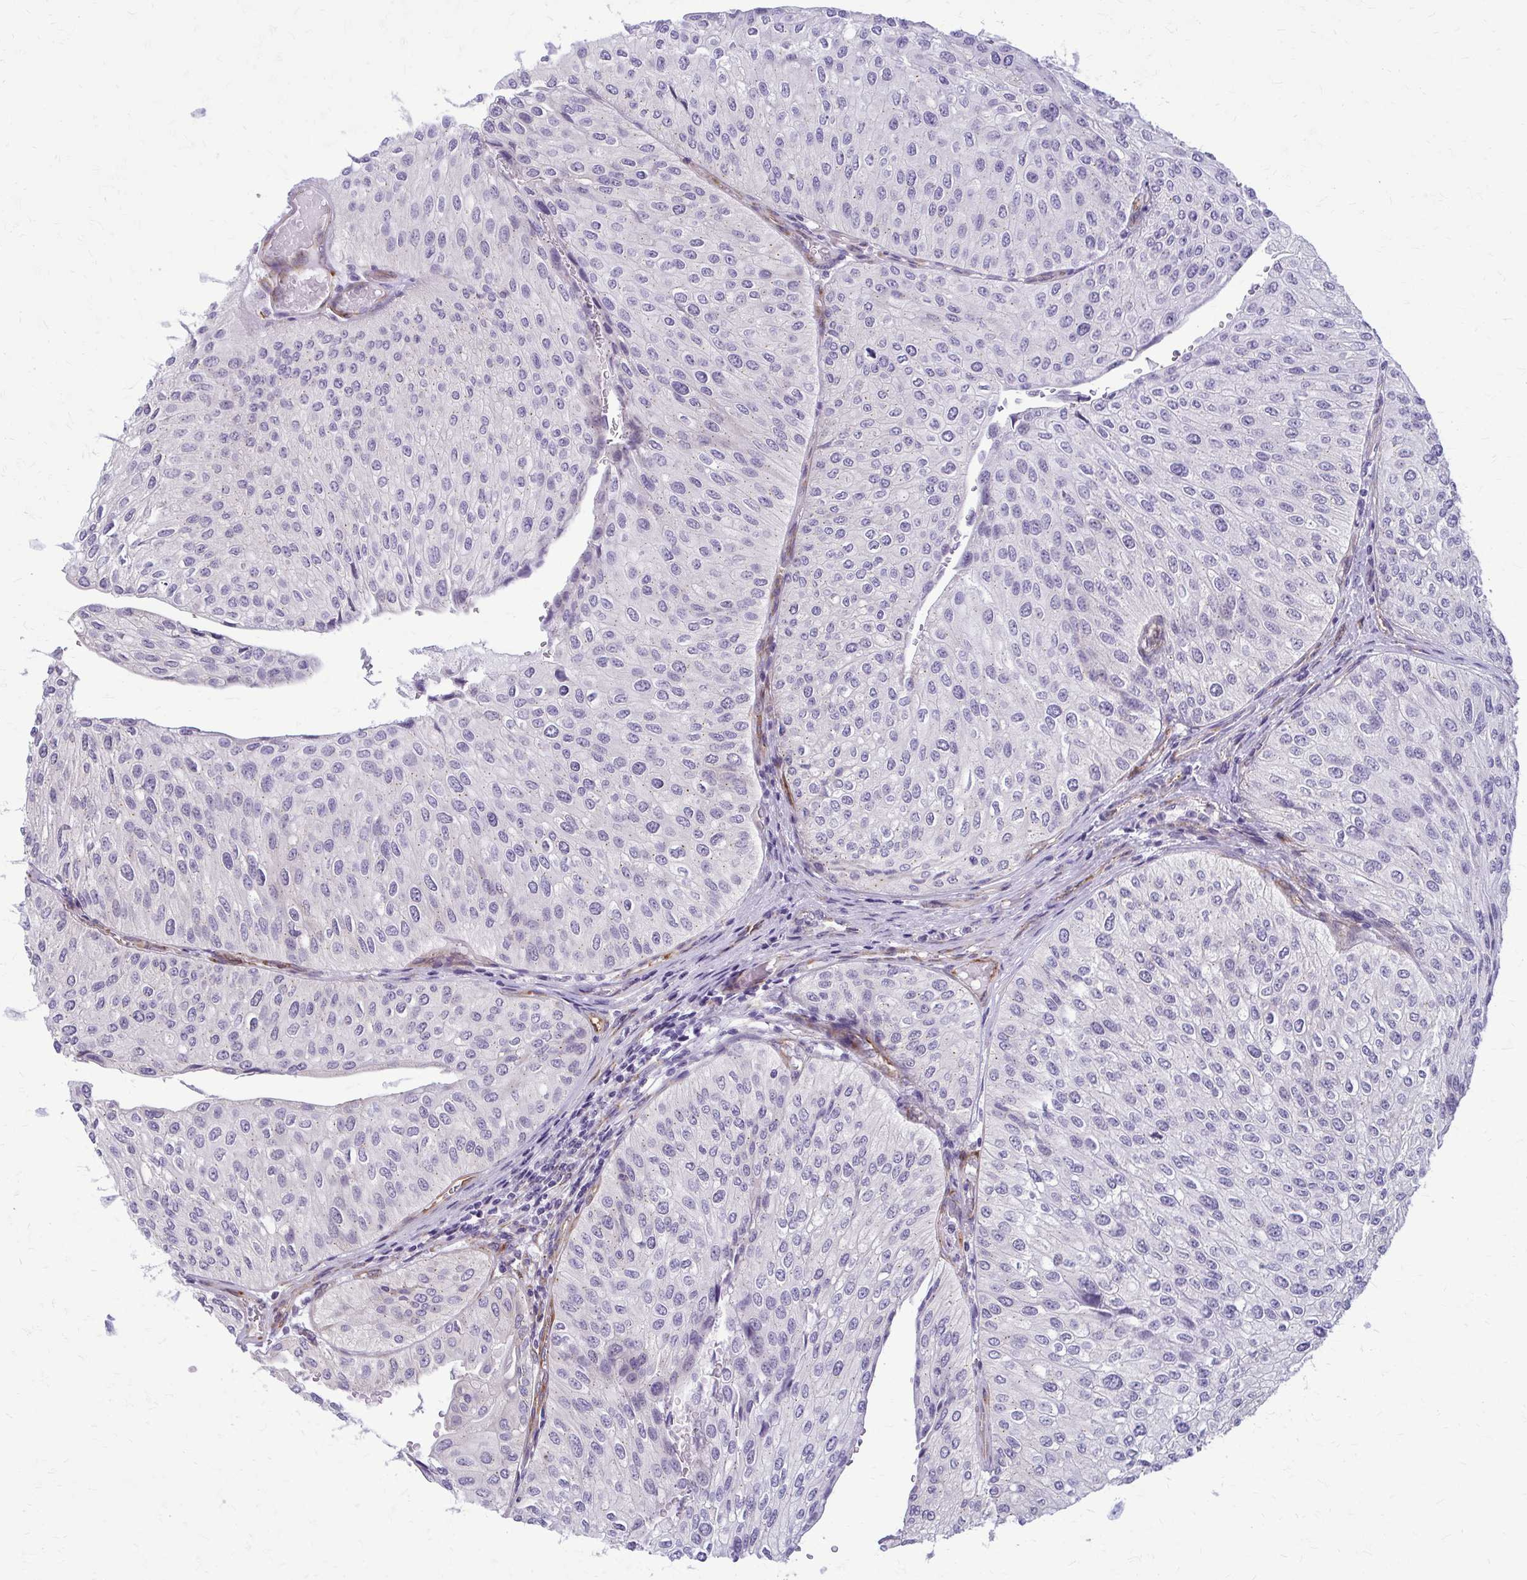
{"staining": {"intensity": "negative", "quantity": "none", "location": "none"}, "tissue": "urothelial cancer", "cell_type": "Tumor cells", "image_type": "cancer", "snomed": [{"axis": "morphology", "description": "Urothelial carcinoma, NOS"}, {"axis": "topography", "description": "Urinary bladder"}], "caption": "Micrograph shows no significant protein expression in tumor cells of urothelial cancer.", "gene": "DEPP1", "patient": {"sex": "male", "age": 67}}